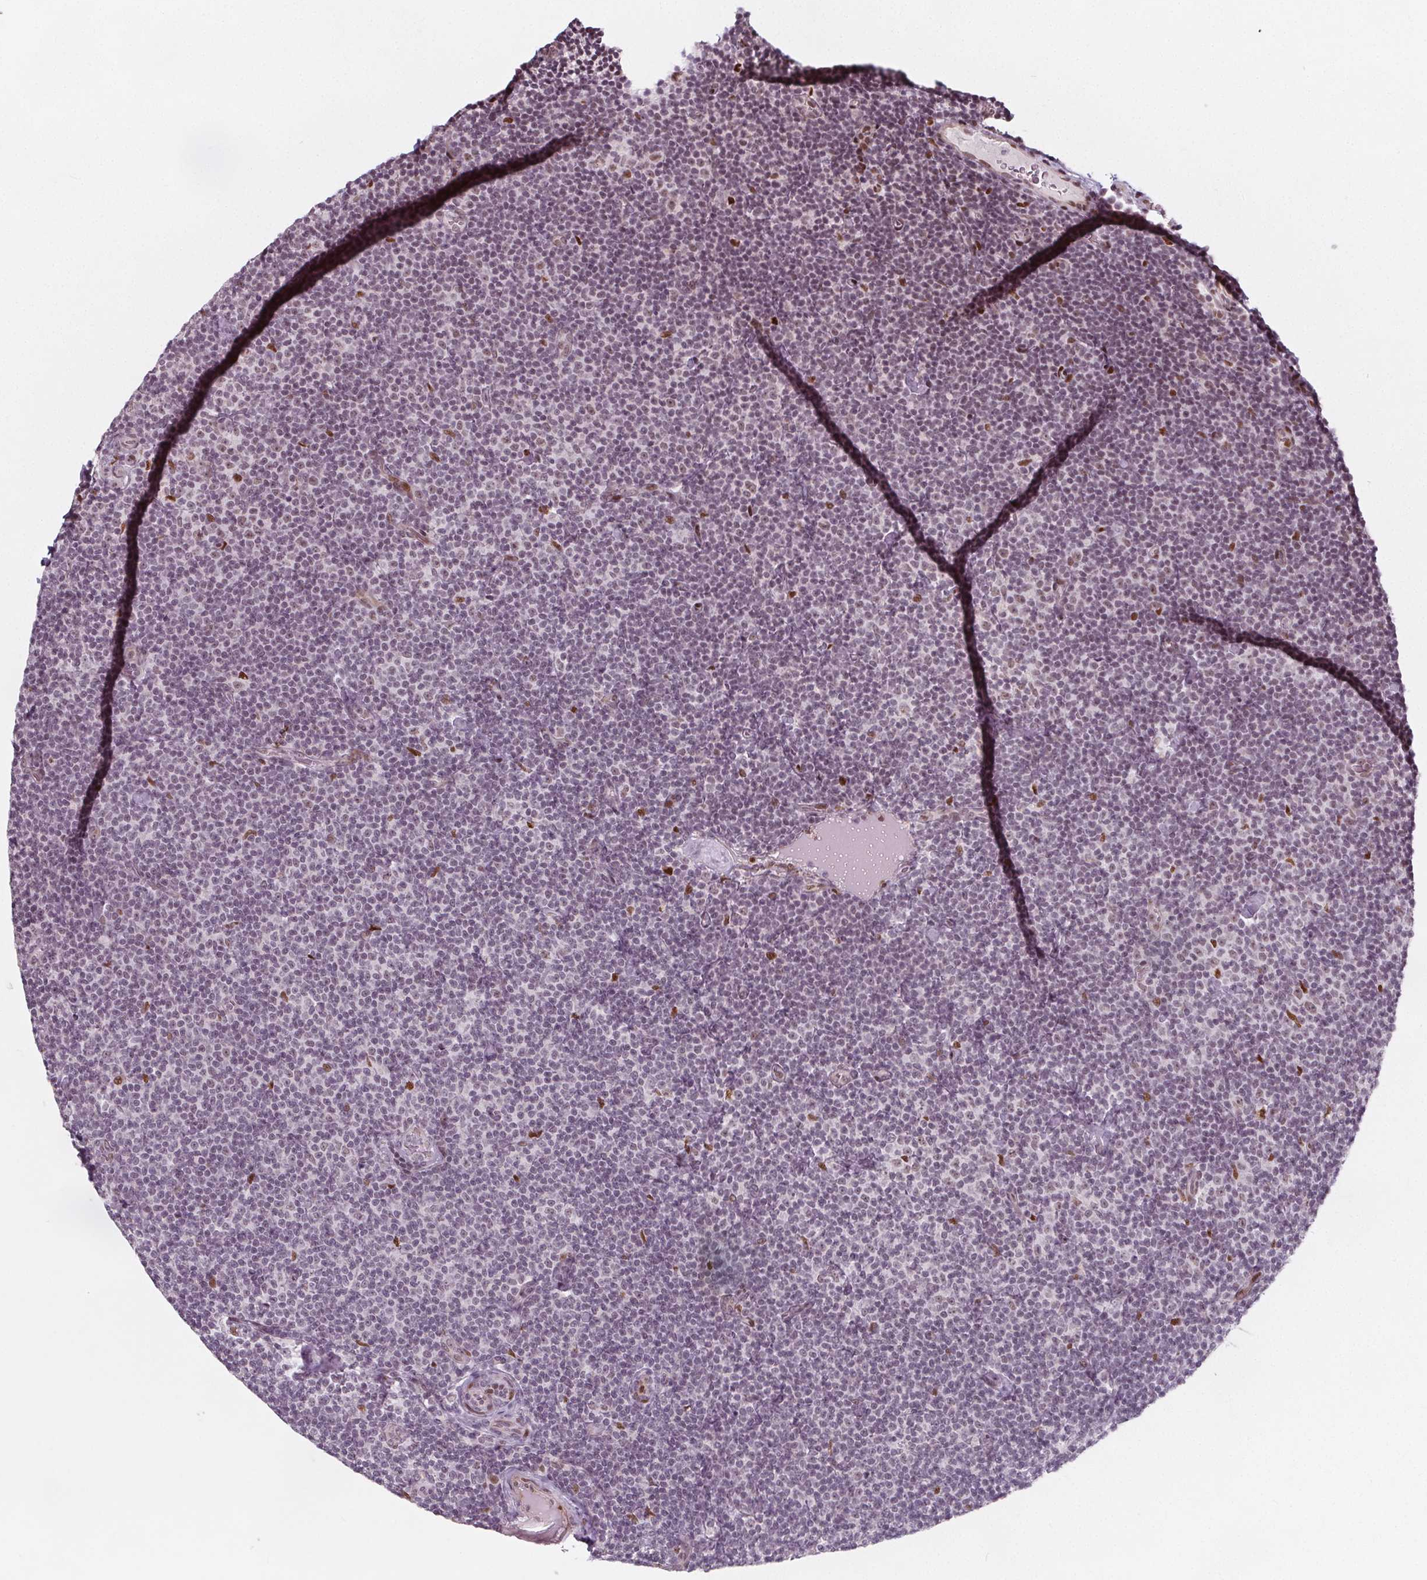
{"staining": {"intensity": "moderate", "quantity": "<25%", "location": "nuclear"}, "tissue": "lymphoma", "cell_type": "Tumor cells", "image_type": "cancer", "snomed": [{"axis": "morphology", "description": "Malignant lymphoma, non-Hodgkin's type, Low grade"}, {"axis": "topography", "description": "Lymph node"}], "caption": "Protein analysis of malignant lymphoma, non-Hodgkin's type (low-grade) tissue demonstrates moderate nuclear staining in approximately <25% of tumor cells. The staining was performed using DAB, with brown indicating positive protein expression. Nuclei are stained blue with hematoxylin.", "gene": "TAF6L", "patient": {"sex": "male", "age": 81}}